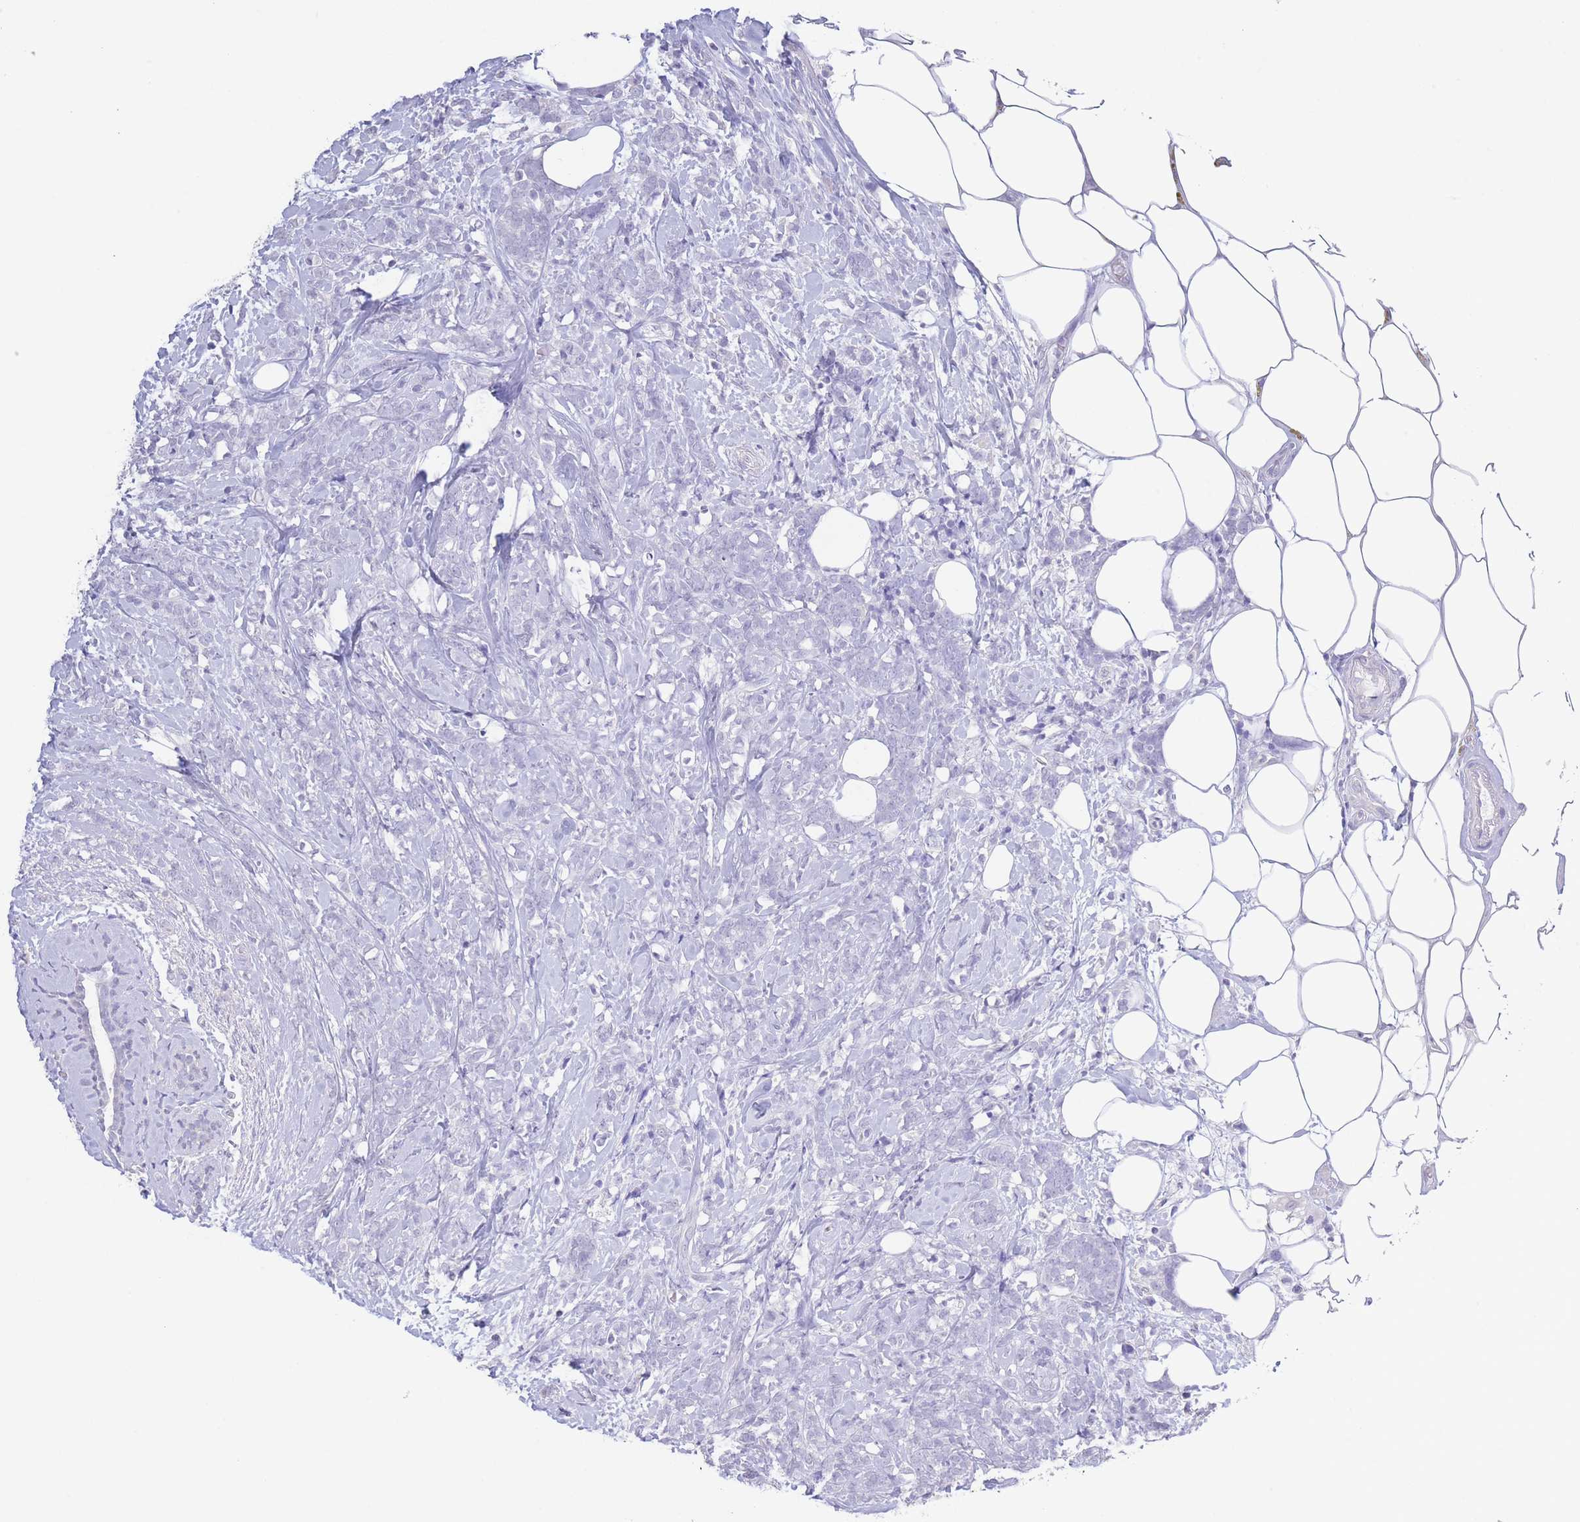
{"staining": {"intensity": "negative", "quantity": "none", "location": "none"}, "tissue": "breast cancer", "cell_type": "Tumor cells", "image_type": "cancer", "snomed": [{"axis": "morphology", "description": "Lobular carcinoma"}, {"axis": "topography", "description": "Breast"}], "caption": "High magnification brightfield microscopy of breast cancer (lobular carcinoma) stained with DAB (brown) and counterstained with hematoxylin (blue): tumor cells show no significant positivity.", "gene": "PKLR", "patient": {"sex": "female", "age": 58}}